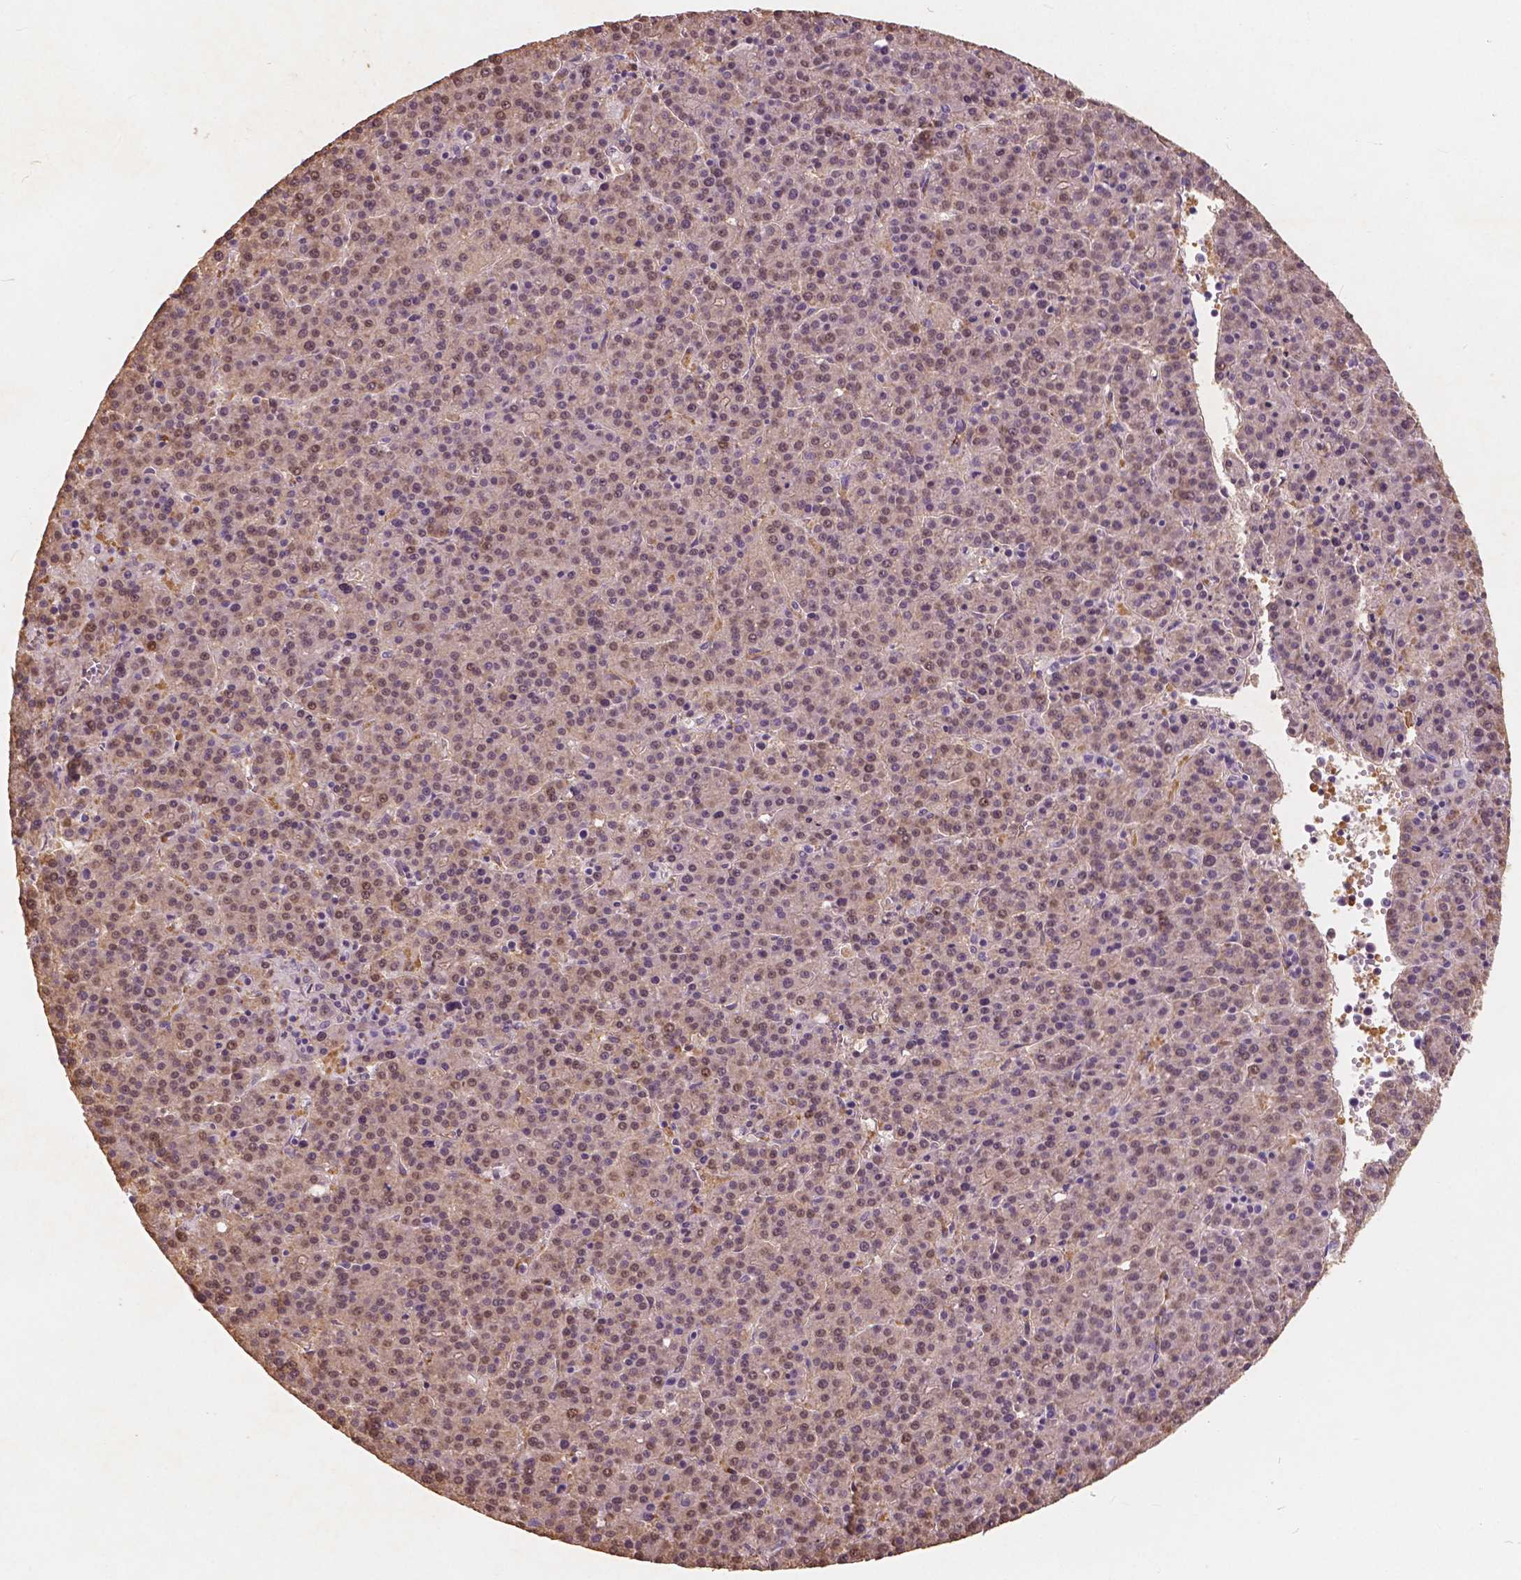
{"staining": {"intensity": "weak", "quantity": "25%-75%", "location": "nuclear"}, "tissue": "liver cancer", "cell_type": "Tumor cells", "image_type": "cancer", "snomed": [{"axis": "morphology", "description": "Carcinoma, Hepatocellular, NOS"}, {"axis": "topography", "description": "Liver"}], "caption": "Hepatocellular carcinoma (liver) was stained to show a protein in brown. There is low levels of weak nuclear positivity in approximately 25%-75% of tumor cells. (DAB IHC, brown staining for protein, blue staining for nuclei).", "gene": "SAT2", "patient": {"sex": "female", "age": 58}}